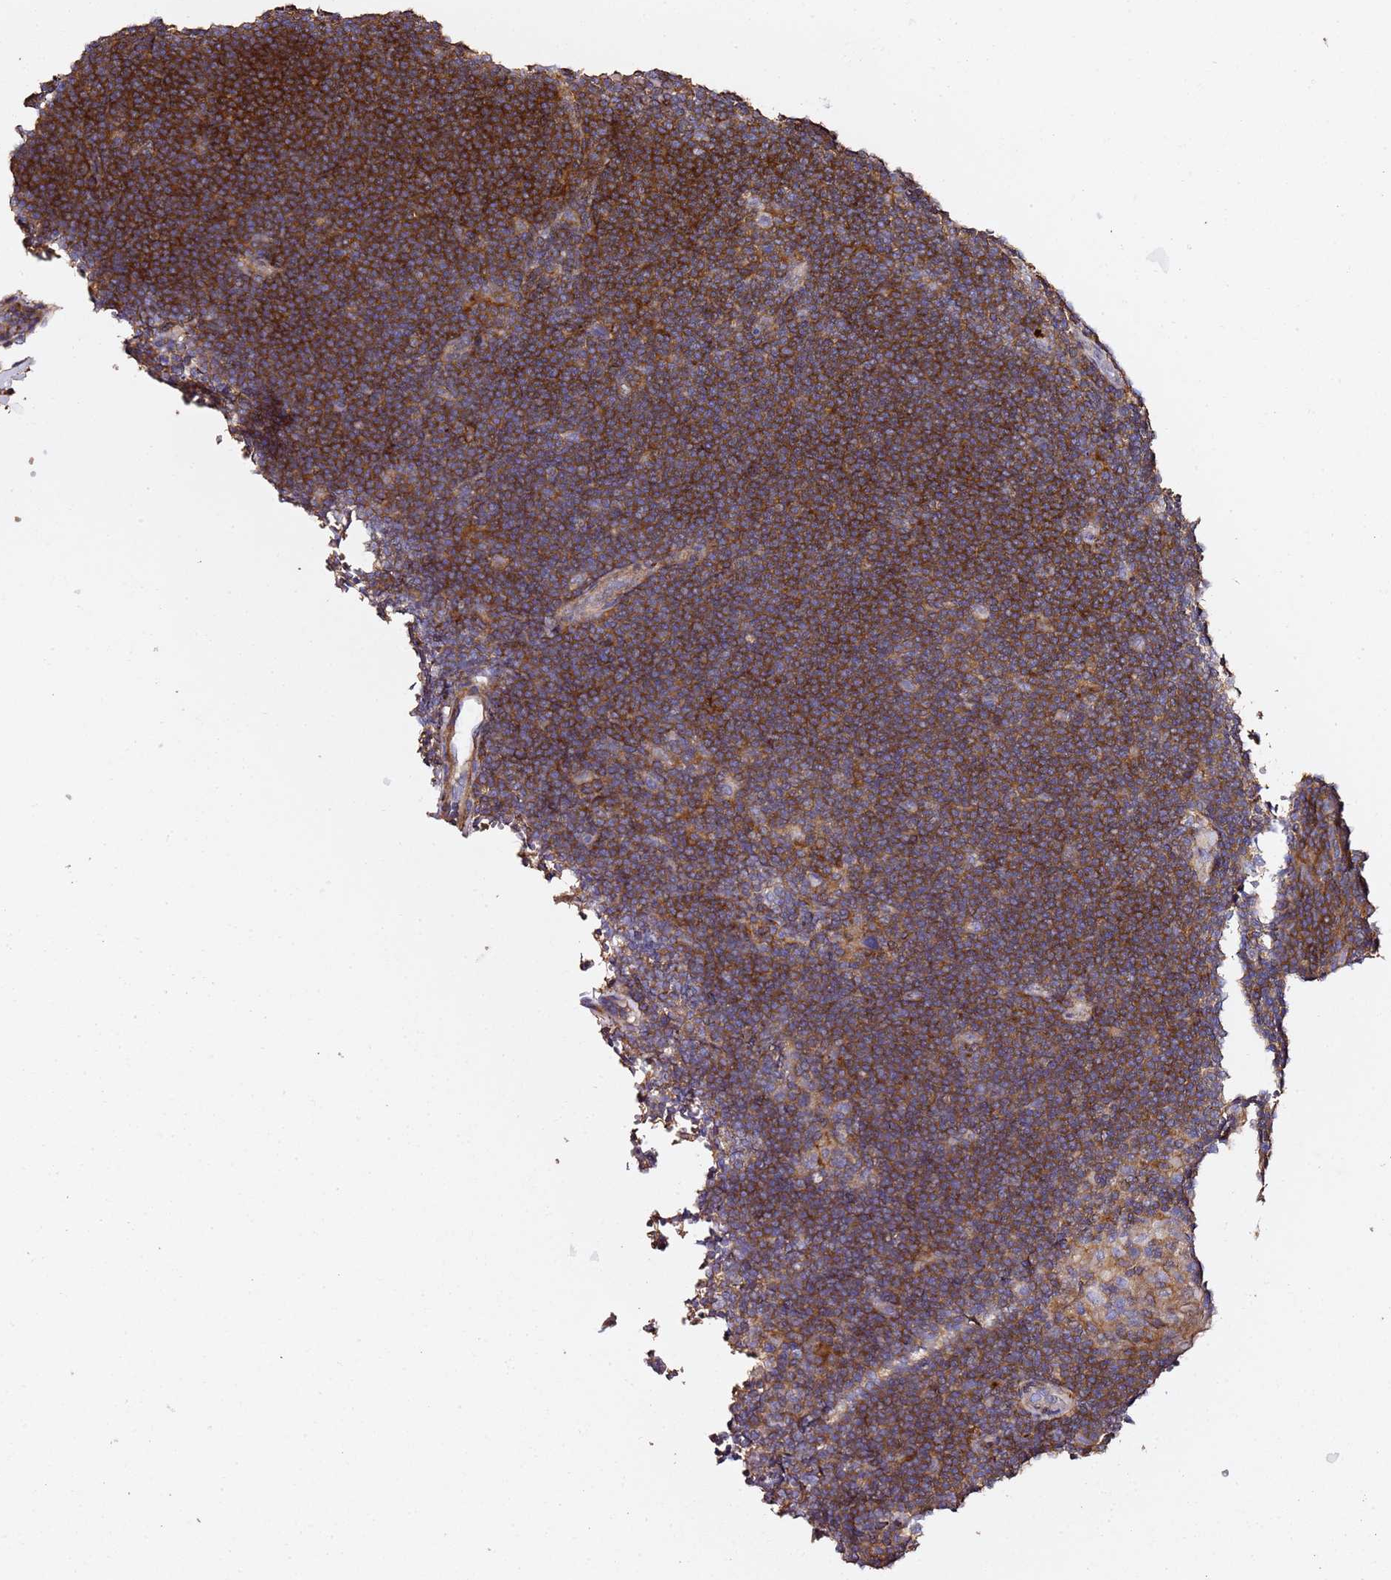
{"staining": {"intensity": "weak", "quantity": "<25%", "location": "cytoplasmic/membranous"}, "tissue": "lymphoma", "cell_type": "Tumor cells", "image_type": "cancer", "snomed": [{"axis": "morphology", "description": "Hodgkin's disease, NOS"}, {"axis": "topography", "description": "Lymph node"}], "caption": "Tumor cells show no significant protein staining in lymphoma.", "gene": "ZFP36L2", "patient": {"sex": "female", "age": 57}}